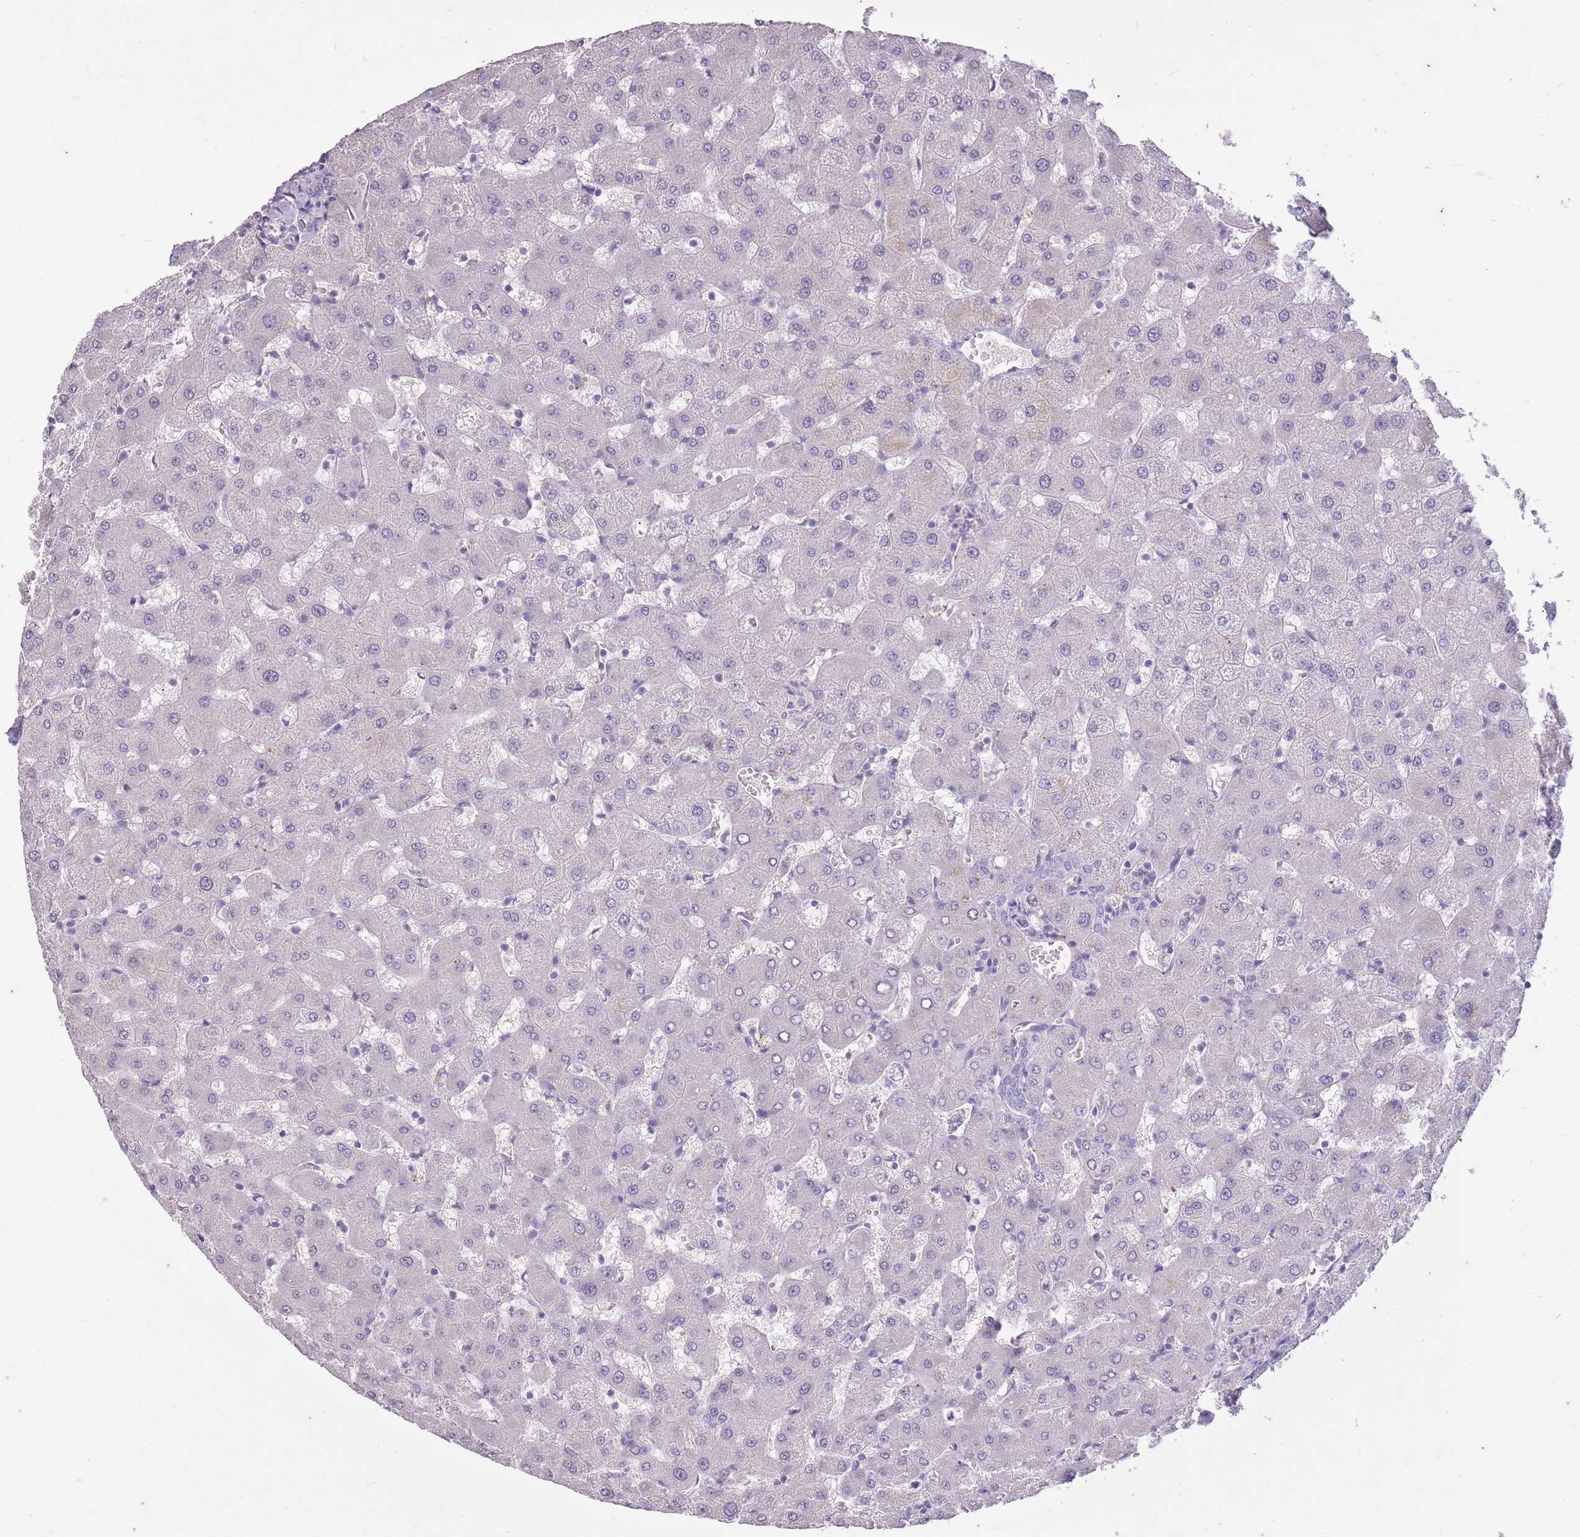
{"staining": {"intensity": "negative", "quantity": "none", "location": "none"}, "tissue": "liver", "cell_type": "Cholangiocytes", "image_type": "normal", "snomed": [{"axis": "morphology", "description": "Normal tissue, NOS"}, {"axis": "topography", "description": "Liver"}], "caption": "Immunohistochemistry histopathology image of normal liver: liver stained with DAB (3,3'-diaminobenzidine) reveals no significant protein positivity in cholangiocytes.", "gene": "CNTNAP3B", "patient": {"sex": "female", "age": 63}}